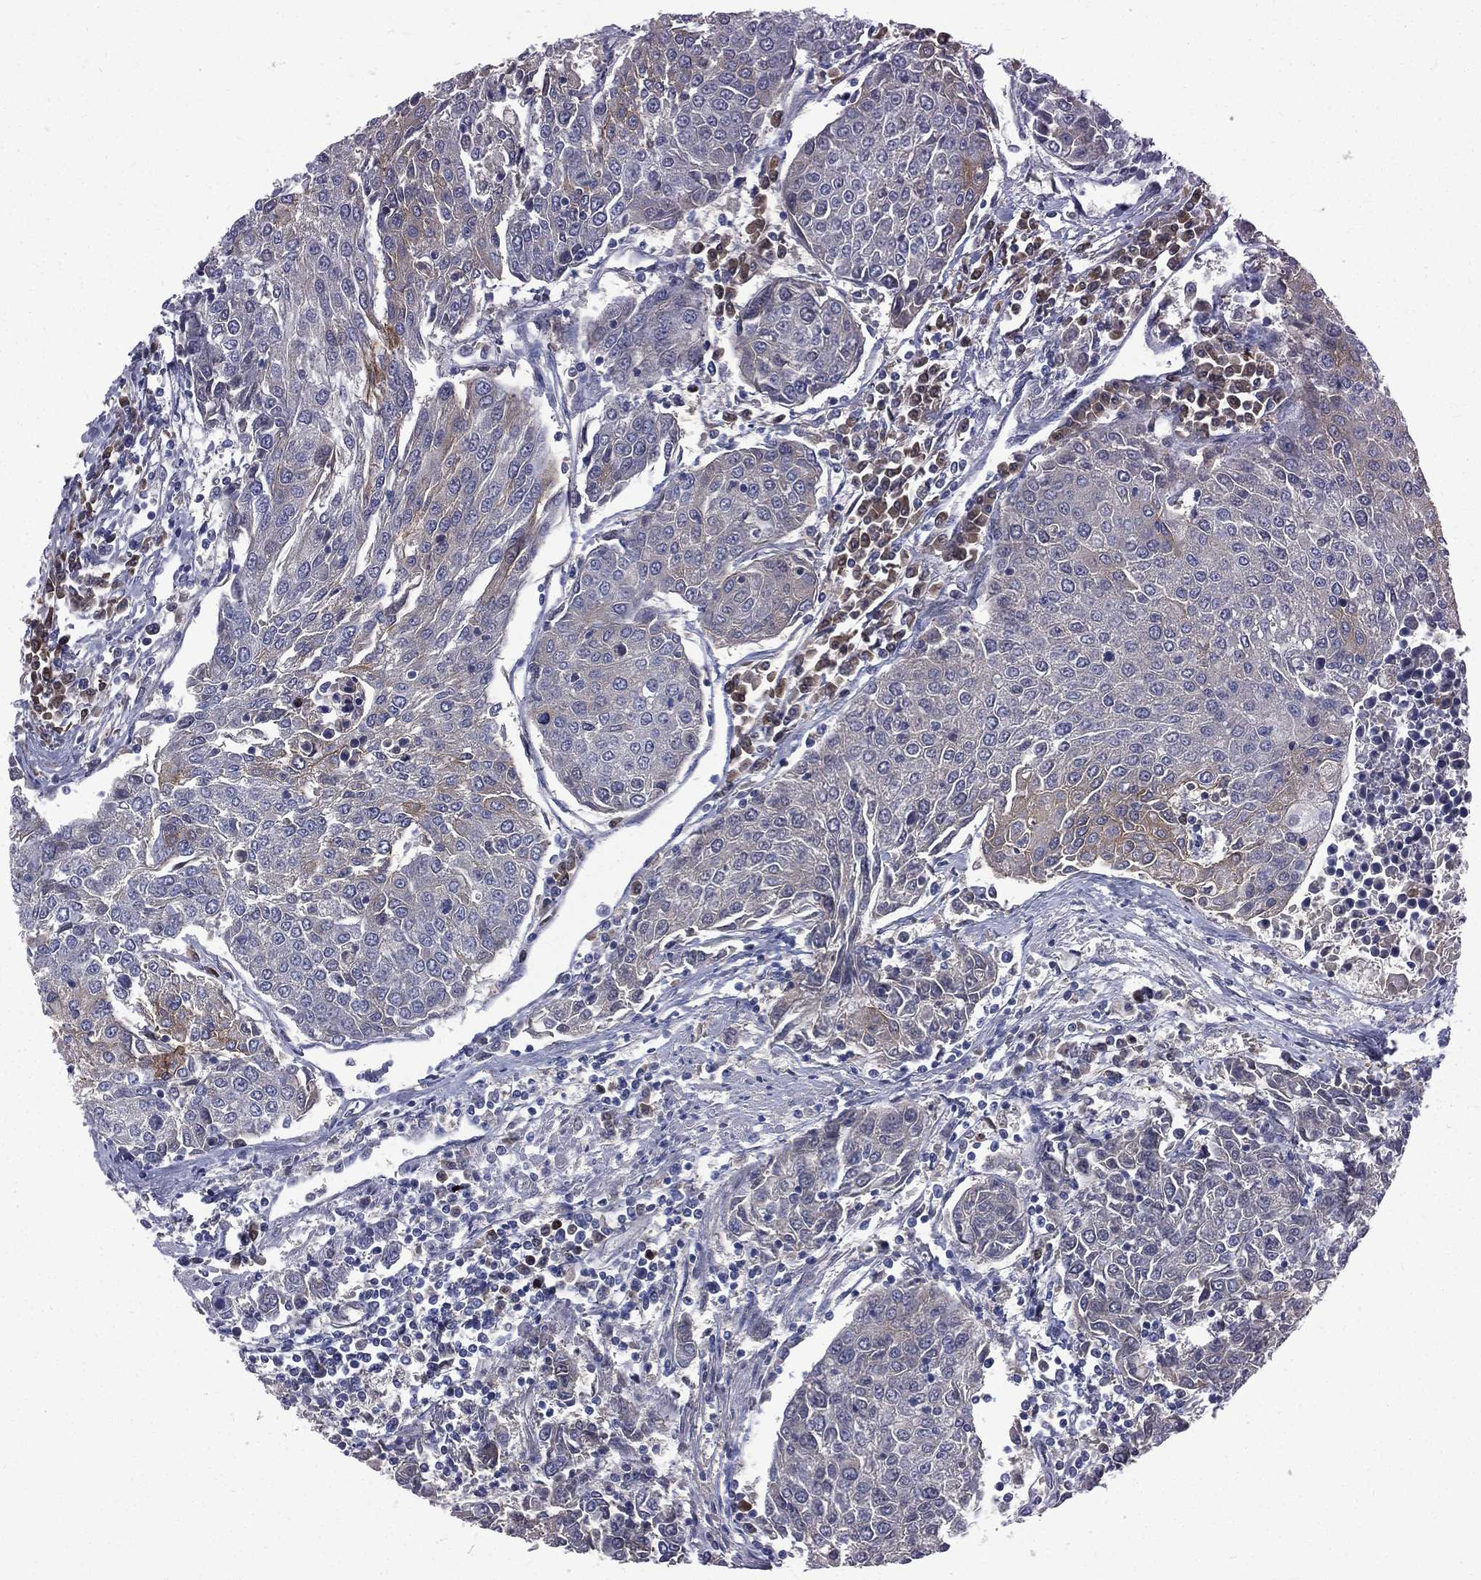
{"staining": {"intensity": "moderate", "quantity": "<25%", "location": "cytoplasmic/membranous"}, "tissue": "urothelial cancer", "cell_type": "Tumor cells", "image_type": "cancer", "snomed": [{"axis": "morphology", "description": "Urothelial carcinoma, High grade"}, {"axis": "topography", "description": "Urinary bladder"}], "caption": "Moderate cytoplasmic/membranous protein staining is identified in about <25% of tumor cells in high-grade urothelial carcinoma.", "gene": "CA12", "patient": {"sex": "female", "age": 85}}